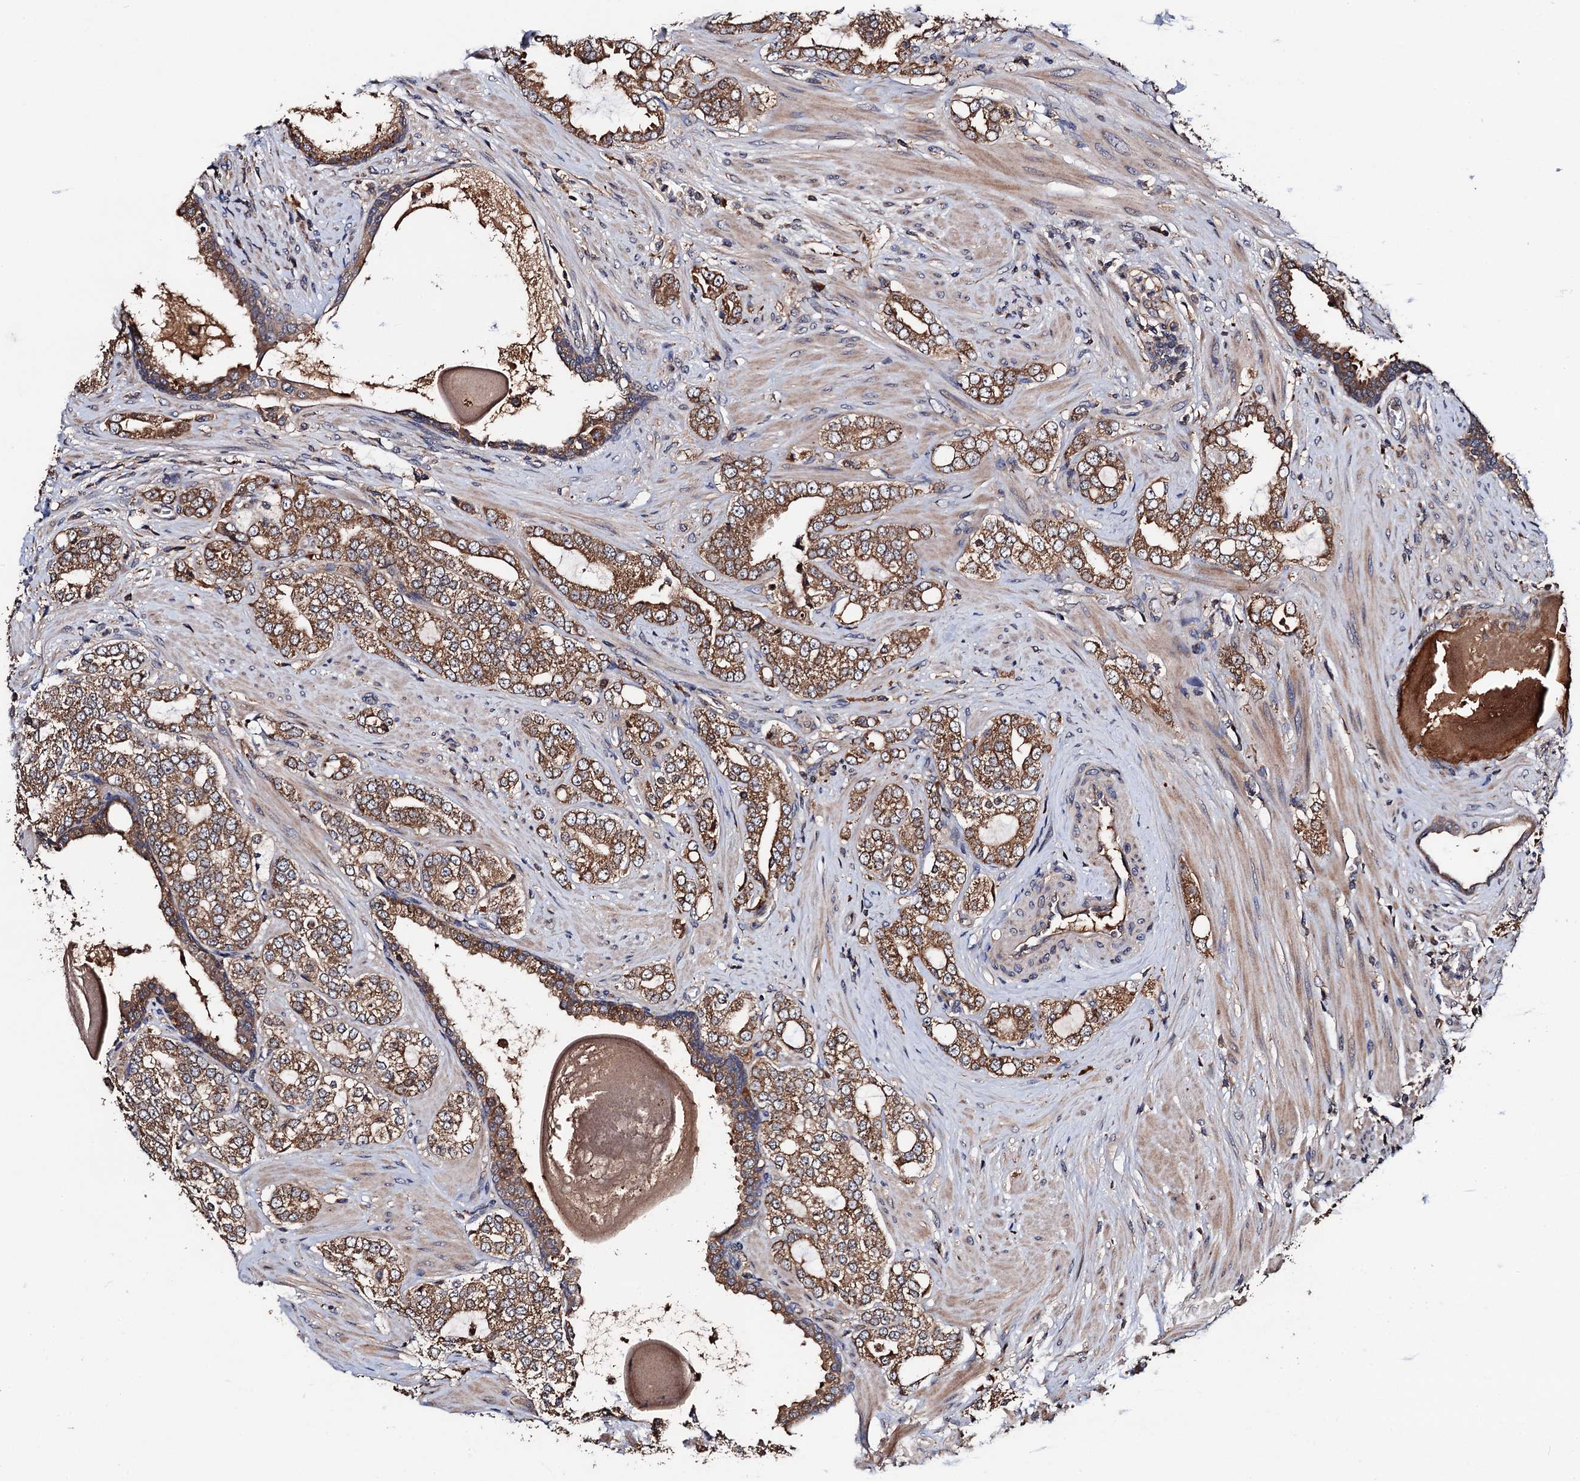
{"staining": {"intensity": "moderate", "quantity": ">75%", "location": "cytoplasmic/membranous"}, "tissue": "prostate cancer", "cell_type": "Tumor cells", "image_type": "cancer", "snomed": [{"axis": "morphology", "description": "Adenocarcinoma, High grade"}, {"axis": "topography", "description": "Prostate"}], "caption": "The micrograph reveals staining of prostate high-grade adenocarcinoma, revealing moderate cytoplasmic/membranous protein positivity (brown color) within tumor cells. (Brightfield microscopy of DAB IHC at high magnification).", "gene": "RGS11", "patient": {"sex": "male", "age": 64}}